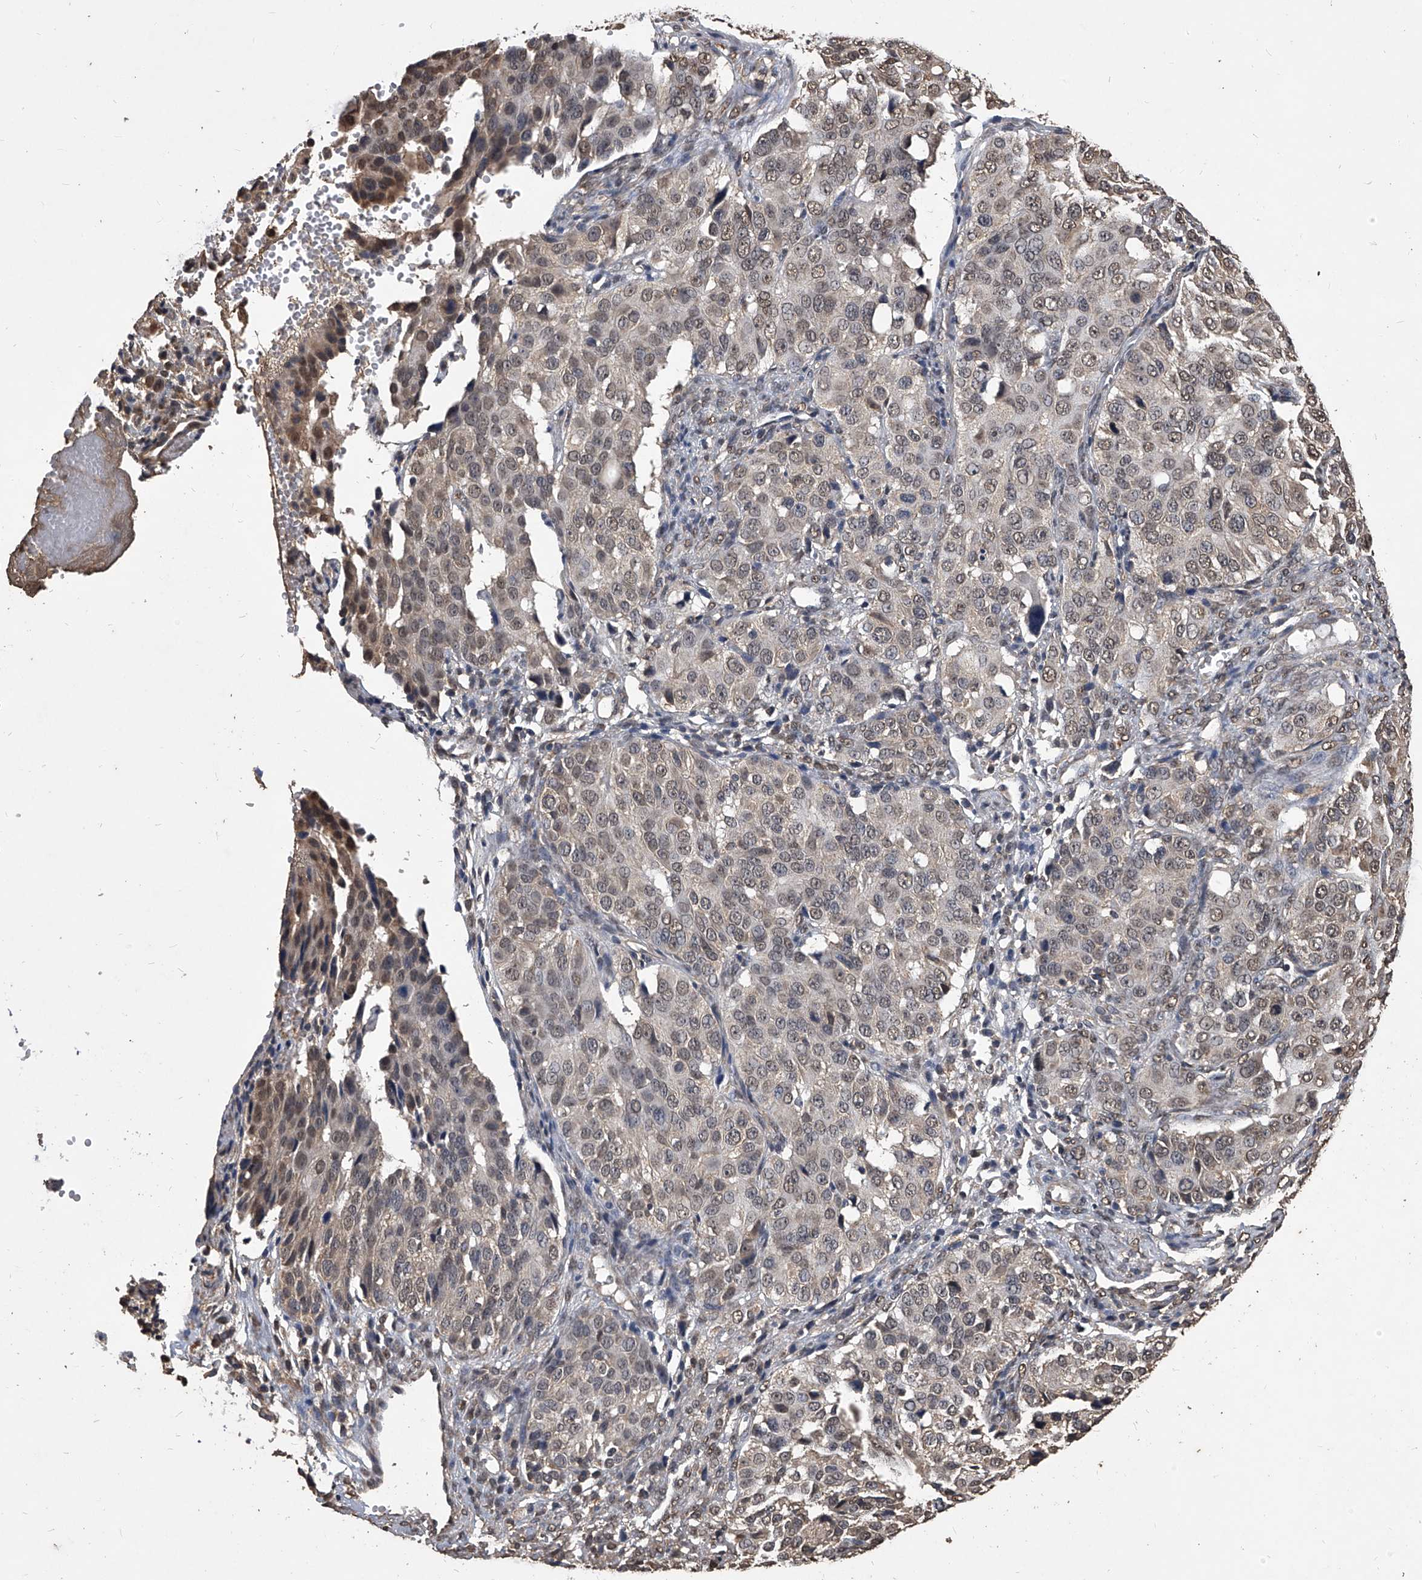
{"staining": {"intensity": "weak", "quantity": "25%-75%", "location": "nuclear"}, "tissue": "ovarian cancer", "cell_type": "Tumor cells", "image_type": "cancer", "snomed": [{"axis": "morphology", "description": "Carcinoma, endometroid"}, {"axis": "topography", "description": "Ovary"}], "caption": "IHC staining of ovarian cancer, which exhibits low levels of weak nuclear expression in approximately 25%-75% of tumor cells indicating weak nuclear protein expression. The staining was performed using DAB (3,3'-diaminobenzidine) (brown) for protein detection and nuclei were counterstained in hematoxylin (blue).", "gene": "FBXL4", "patient": {"sex": "female", "age": 51}}